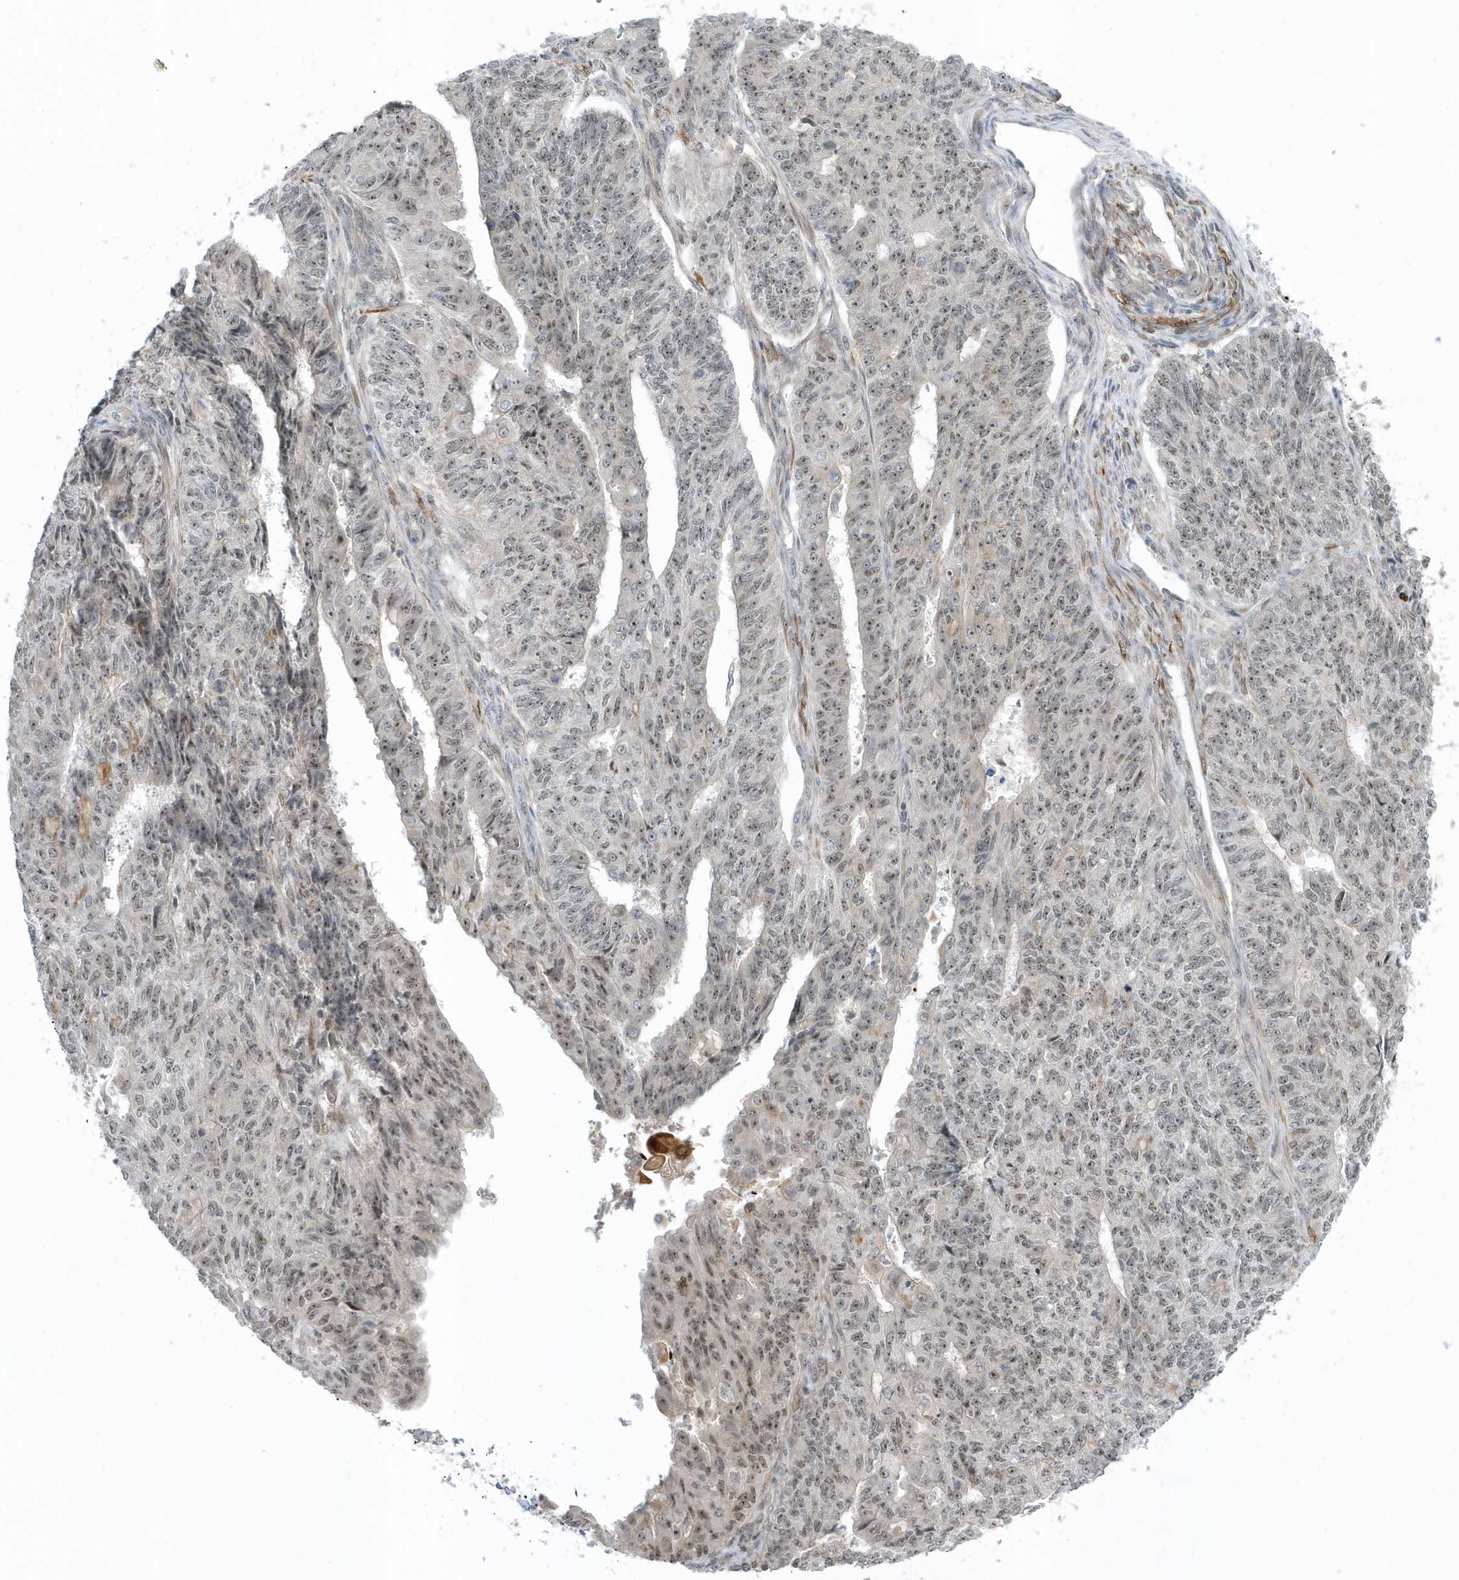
{"staining": {"intensity": "moderate", "quantity": "25%-75%", "location": "nuclear"}, "tissue": "endometrial cancer", "cell_type": "Tumor cells", "image_type": "cancer", "snomed": [{"axis": "morphology", "description": "Adenocarcinoma, NOS"}, {"axis": "topography", "description": "Endometrium"}], "caption": "This photomicrograph displays immunohistochemistry staining of adenocarcinoma (endometrial), with medium moderate nuclear positivity in approximately 25%-75% of tumor cells.", "gene": "ZNF740", "patient": {"sex": "female", "age": 32}}